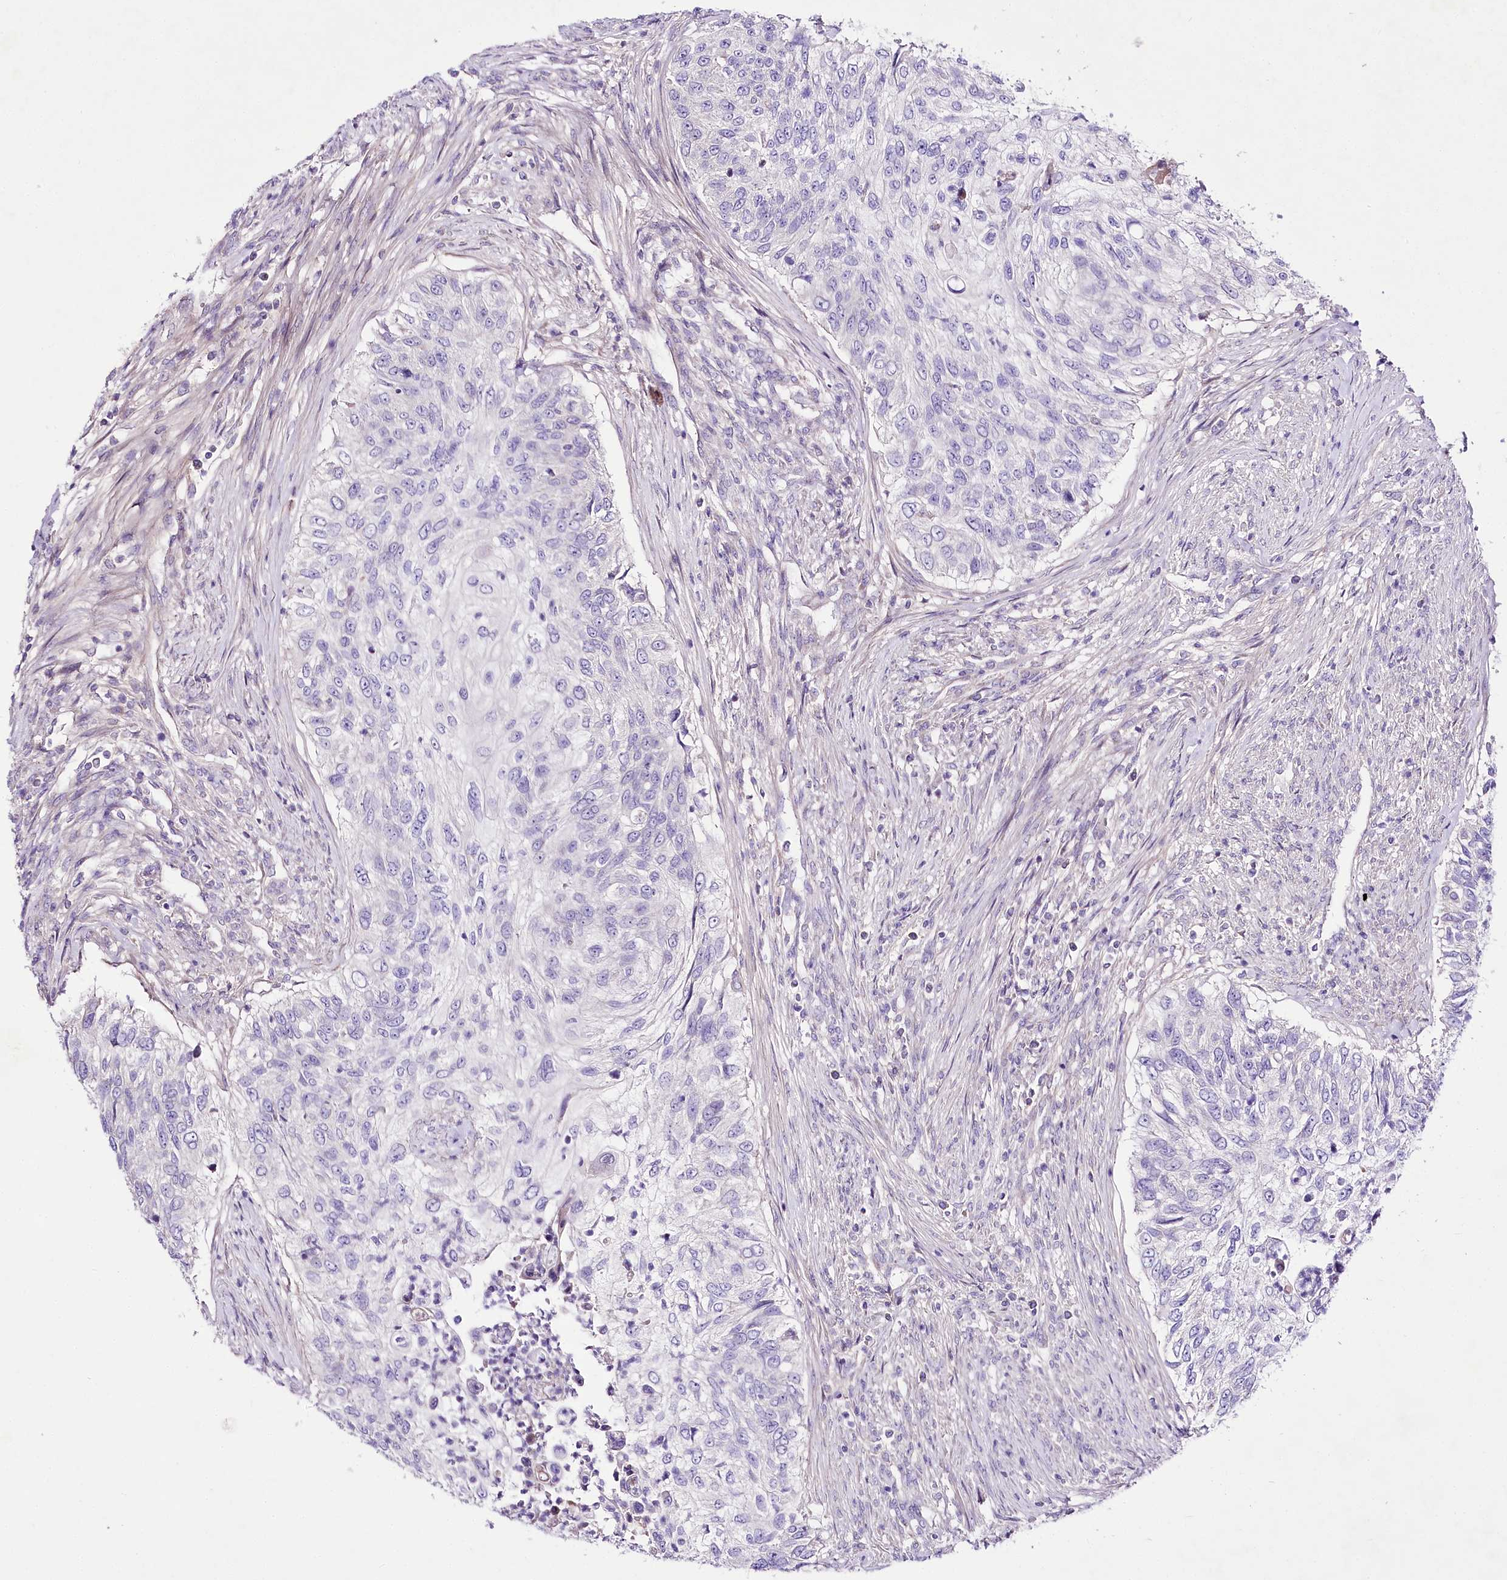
{"staining": {"intensity": "negative", "quantity": "none", "location": "none"}, "tissue": "urothelial cancer", "cell_type": "Tumor cells", "image_type": "cancer", "snomed": [{"axis": "morphology", "description": "Urothelial carcinoma, High grade"}, {"axis": "topography", "description": "Urinary bladder"}], "caption": "The photomicrograph displays no significant staining in tumor cells of high-grade urothelial carcinoma. (DAB (3,3'-diaminobenzidine) immunohistochemistry (IHC), high magnification).", "gene": "LRRC14B", "patient": {"sex": "female", "age": 60}}